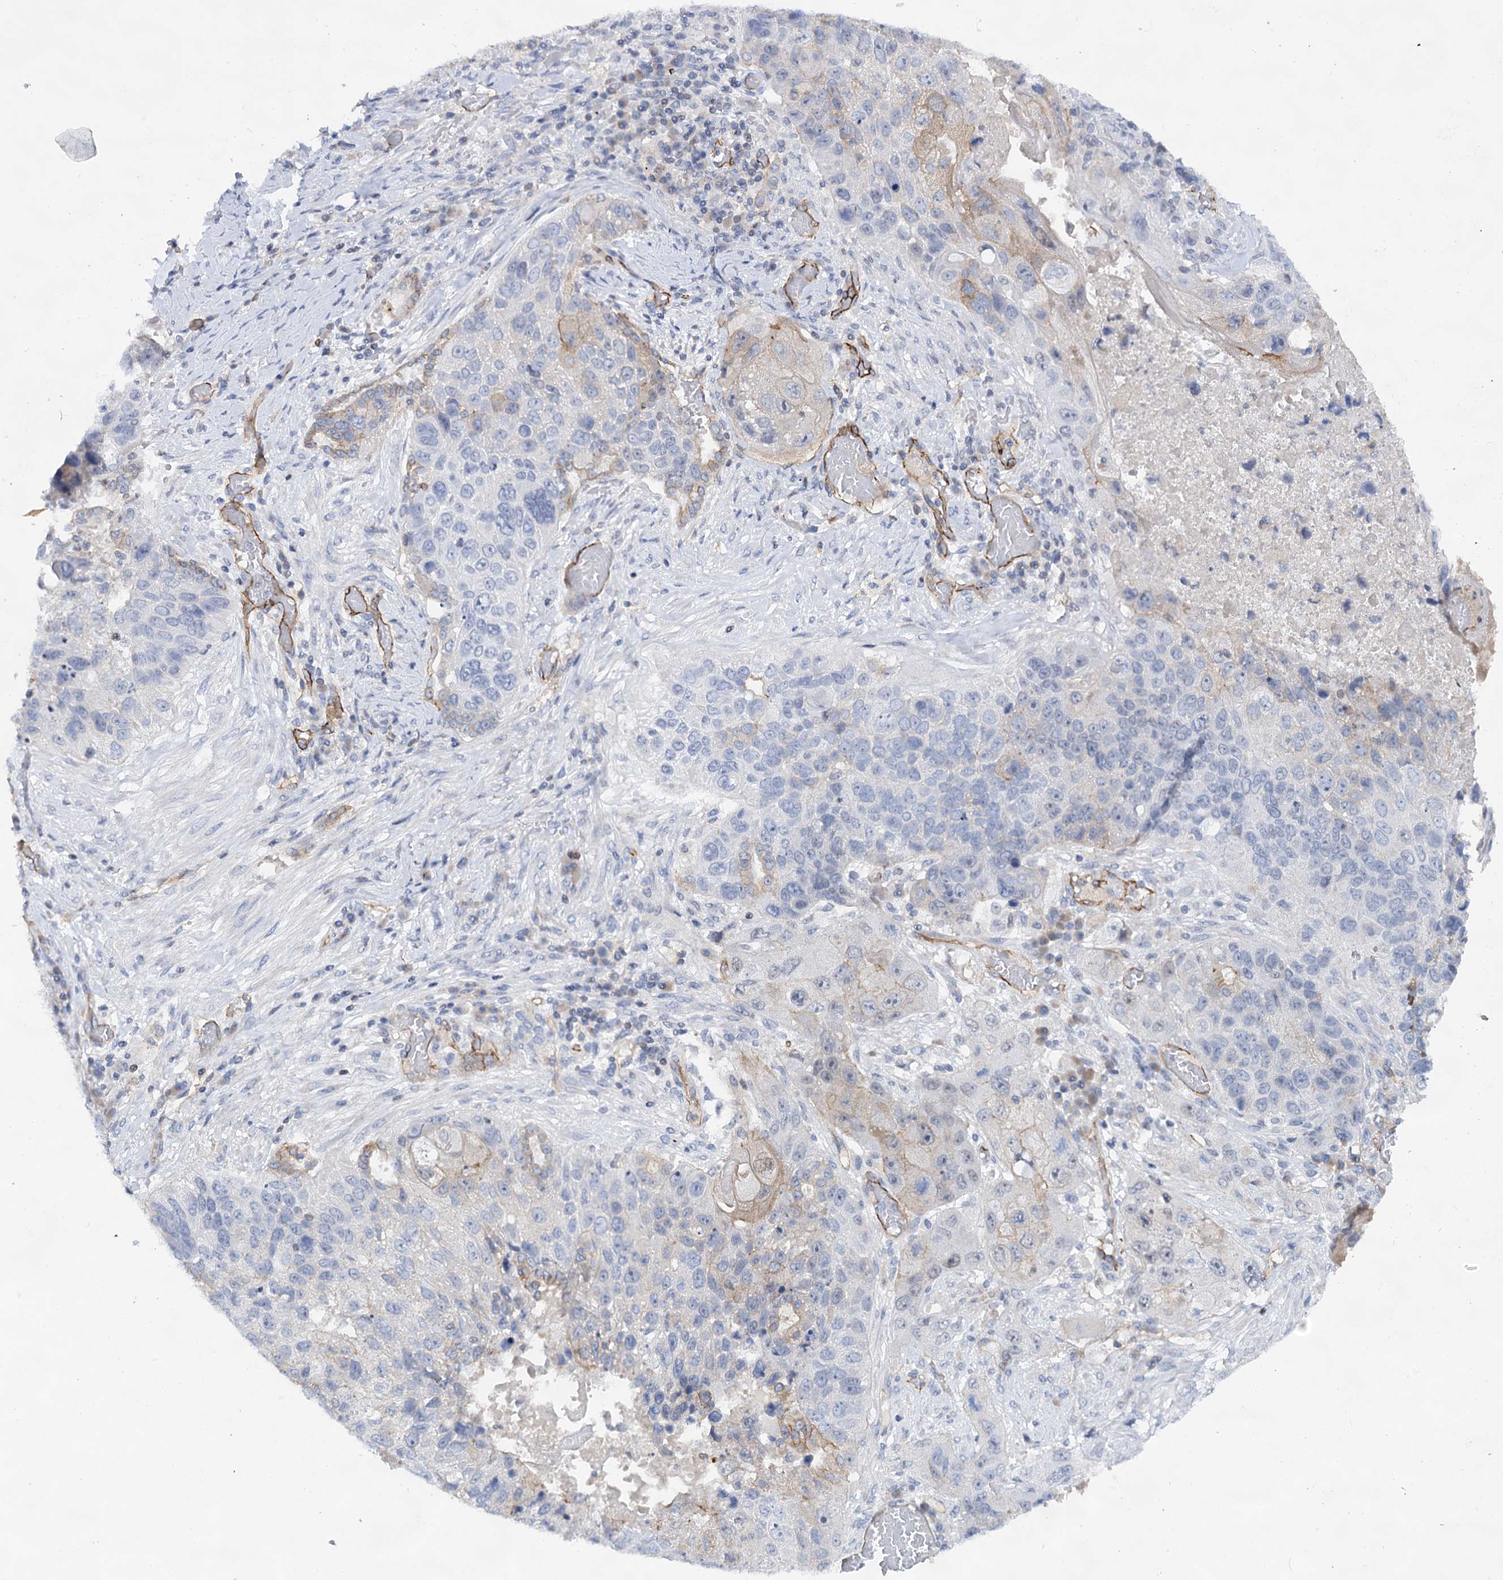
{"staining": {"intensity": "negative", "quantity": "none", "location": "none"}, "tissue": "lung cancer", "cell_type": "Tumor cells", "image_type": "cancer", "snomed": [{"axis": "morphology", "description": "Squamous cell carcinoma, NOS"}, {"axis": "topography", "description": "Lung"}], "caption": "Tumor cells are negative for protein expression in human lung squamous cell carcinoma.", "gene": "ABLIM1", "patient": {"sex": "male", "age": 61}}